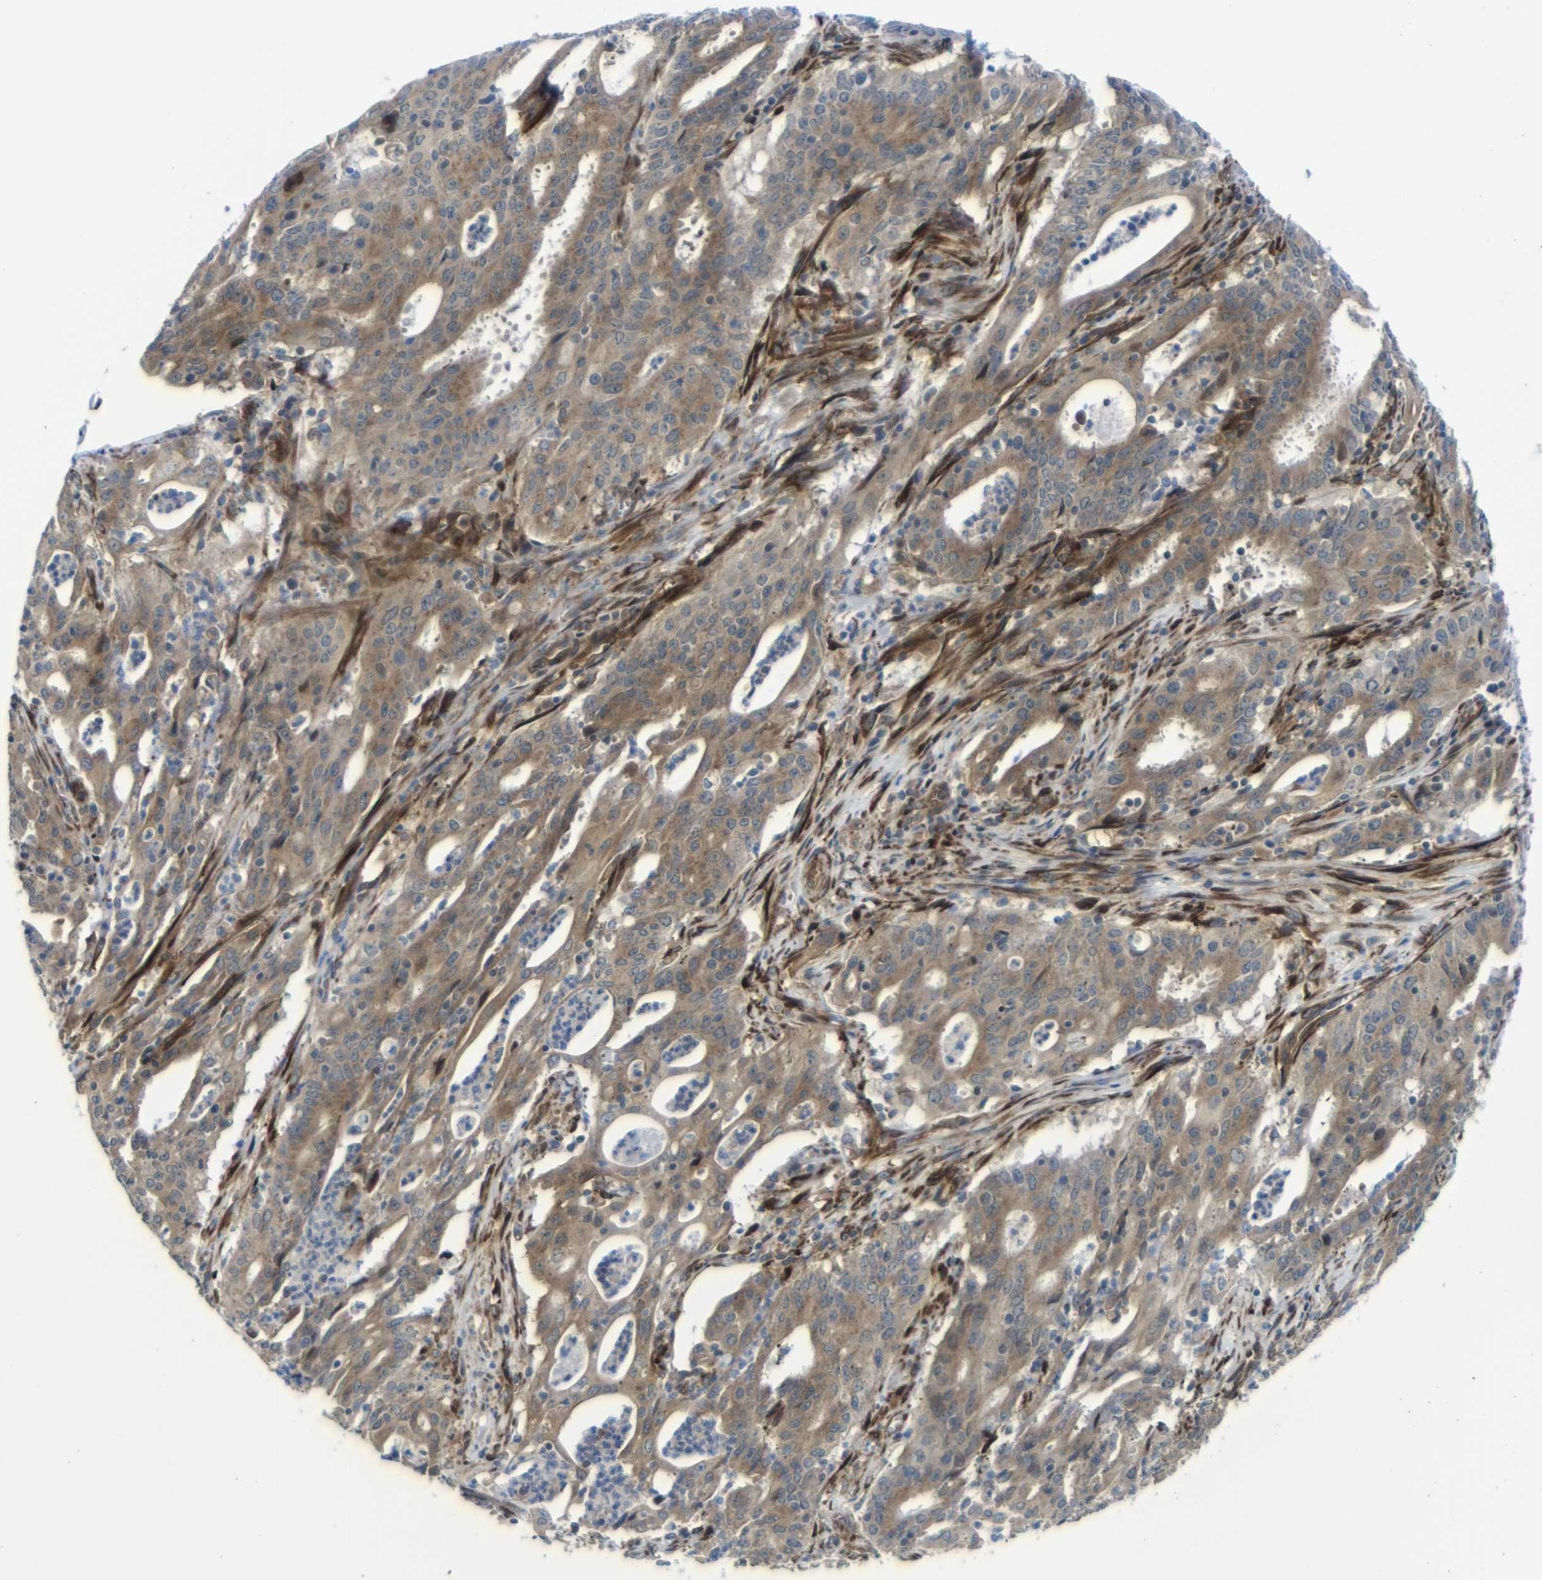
{"staining": {"intensity": "strong", "quantity": ">75%", "location": "cytoplasmic/membranous"}, "tissue": "cervical cancer", "cell_type": "Tumor cells", "image_type": "cancer", "snomed": [{"axis": "morphology", "description": "Adenocarcinoma, NOS"}, {"axis": "topography", "description": "Cervix"}], "caption": "Cervical adenocarcinoma stained for a protein shows strong cytoplasmic/membranous positivity in tumor cells. (IHC, brightfield microscopy, high magnification).", "gene": "PARP14", "patient": {"sex": "female", "age": 44}}